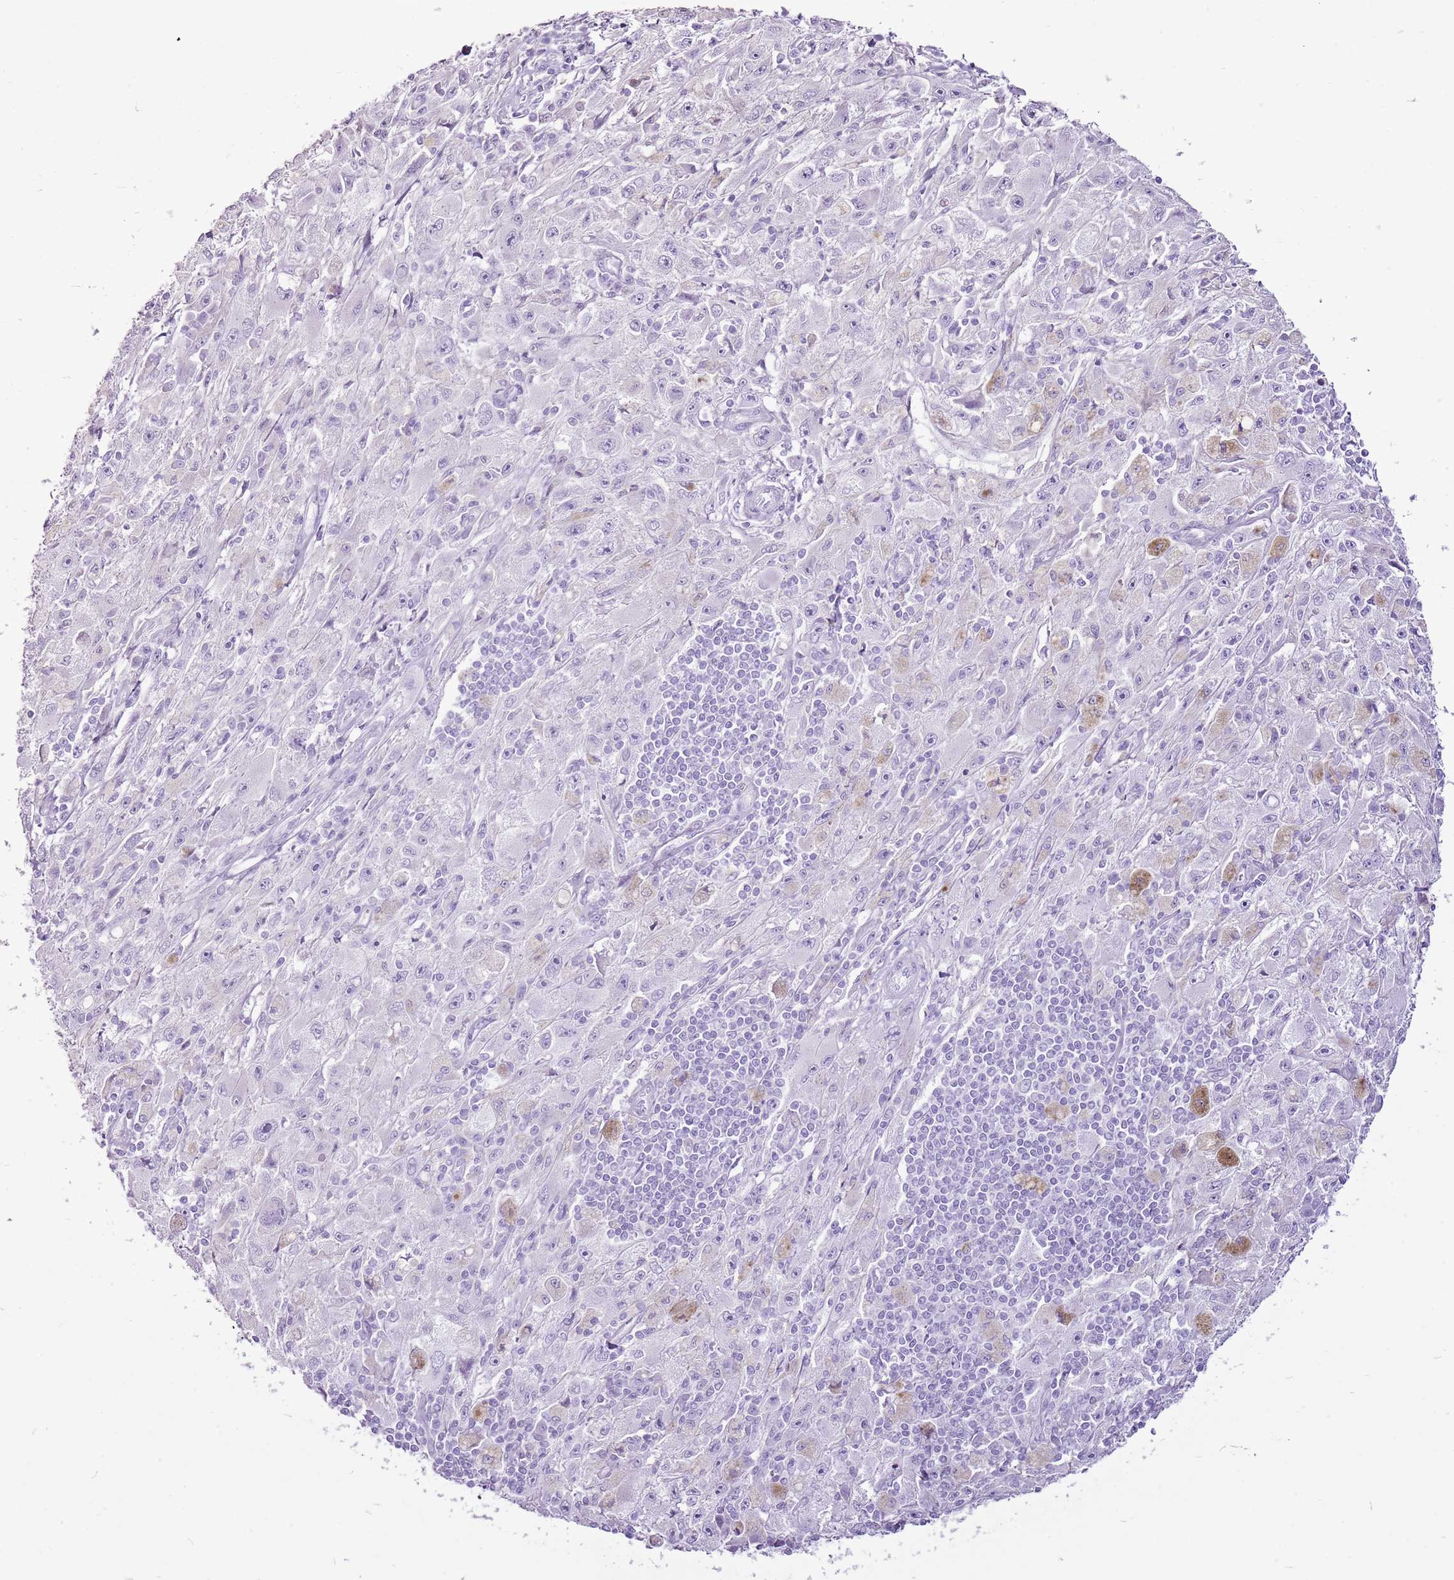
{"staining": {"intensity": "negative", "quantity": "none", "location": "none"}, "tissue": "melanoma", "cell_type": "Tumor cells", "image_type": "cancer", "snomed": [{"axis": "morphology", "description": "Malignant melanoma, Metastatic site"}, {"axis": "topography", "description": "Skin"}], "caption": "An immunohistochemistry (IHC) image of malignant melanoma (metastatic site) is shown. There is no staining in tumor cells of malignant melanoma (metastatic site).", "gene": "CNFN", "patient": {"sex": "male", "age": 53}}